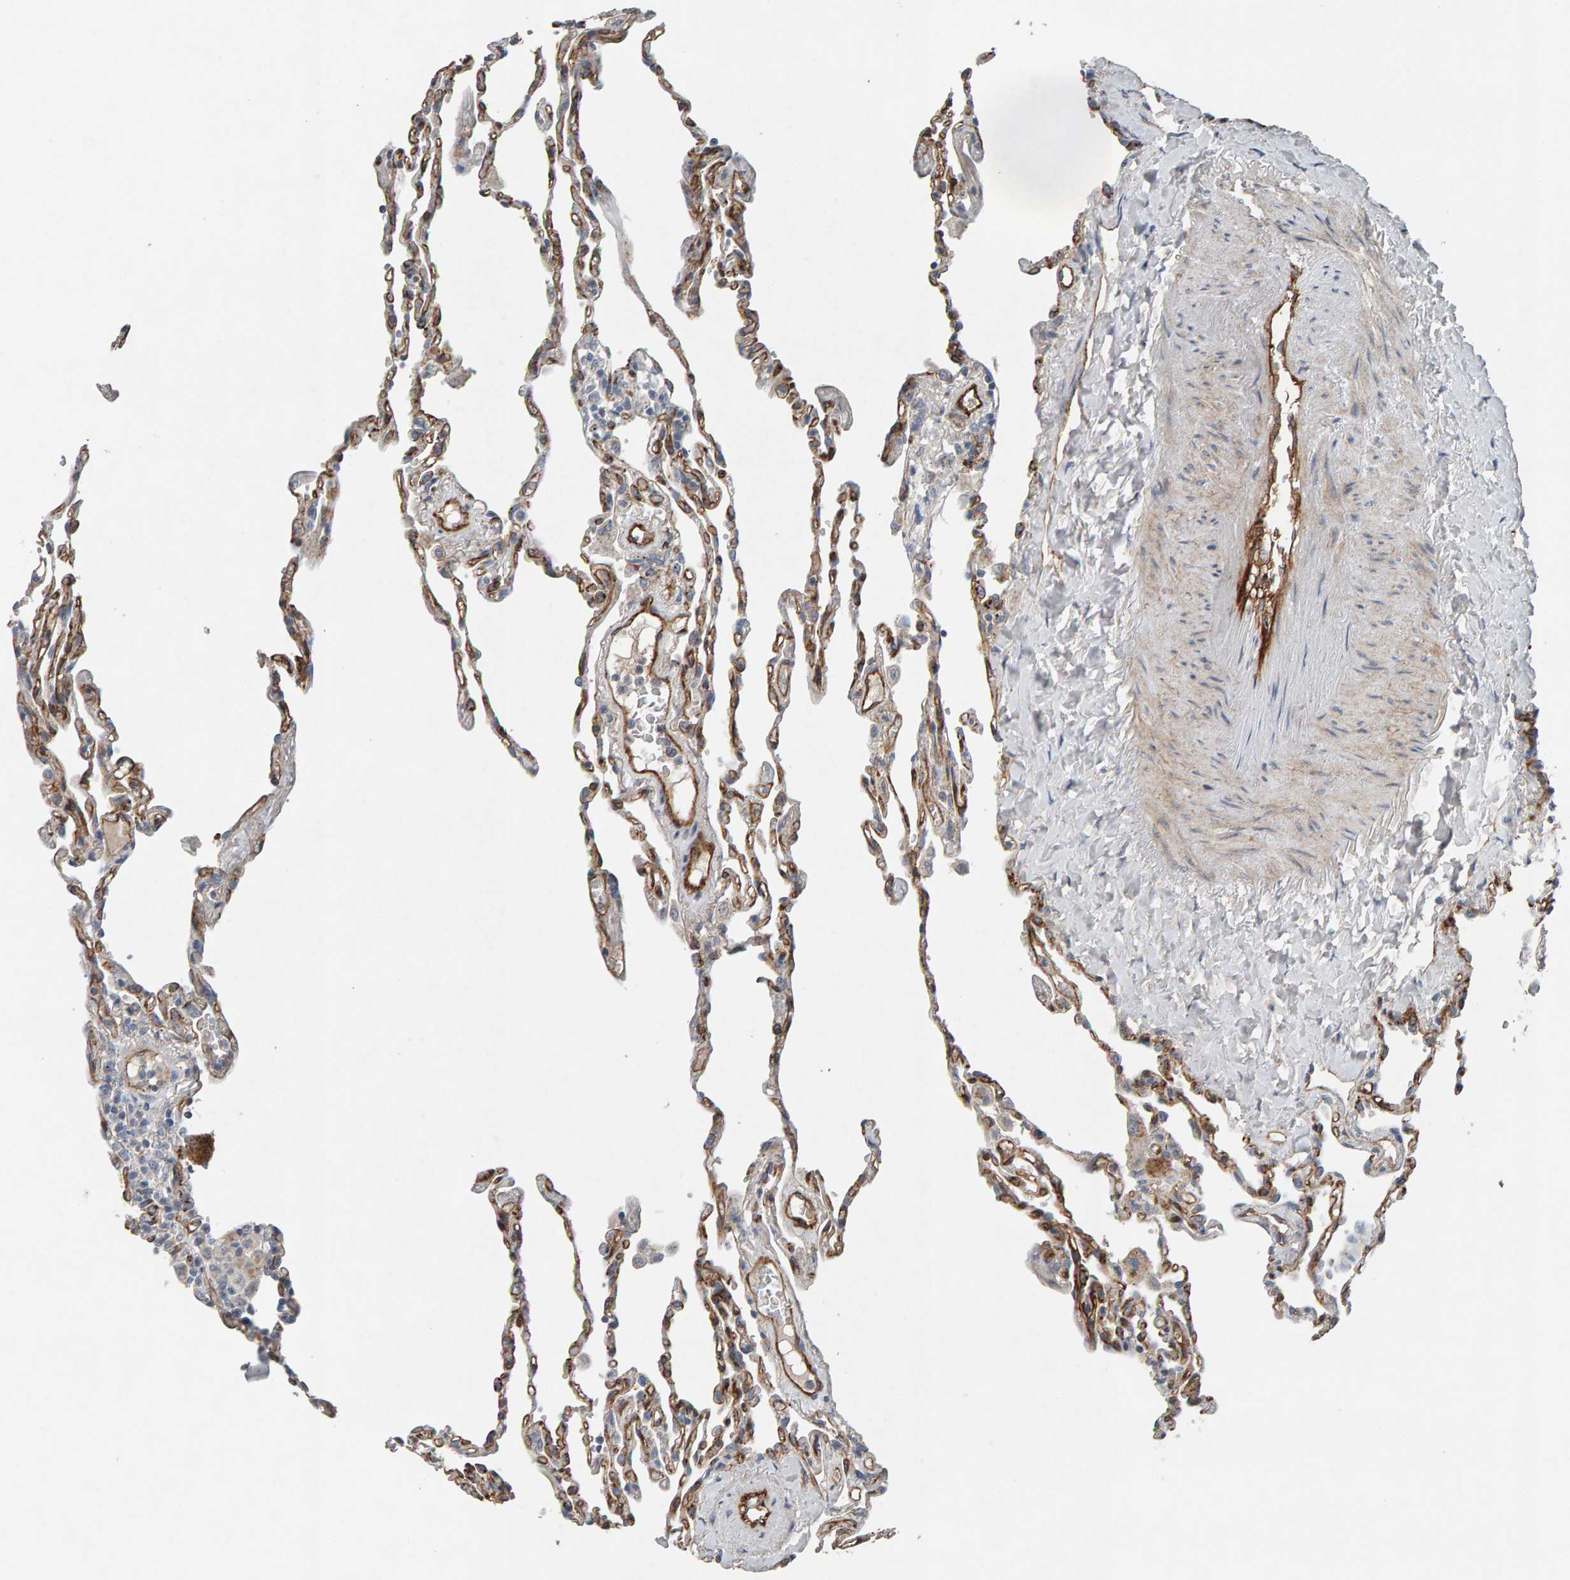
{"staining": {"intensity": "moderate", "quantity": "25%-75%", "location": "cytoplasmic/membranous"}, "tissue": "lung", "cell_type": "Alveolar cells", "image_type": "normal", "snomed": [{"axis": "morphology", "description": "Normal tissue, NOS"}, {"axis": "topography", "description": "Lung"}], "caption": "Immunohistochemistry (IHC) photomicrograph of unremarkable human lung stained for a protein (brown), which displays medium levels of moderate cytoplasmic/membranous staining in approximately 25%-75% of alveolar cells.", "gene": "PTPRM", "patient": {"sex": "male", "age": 59}}